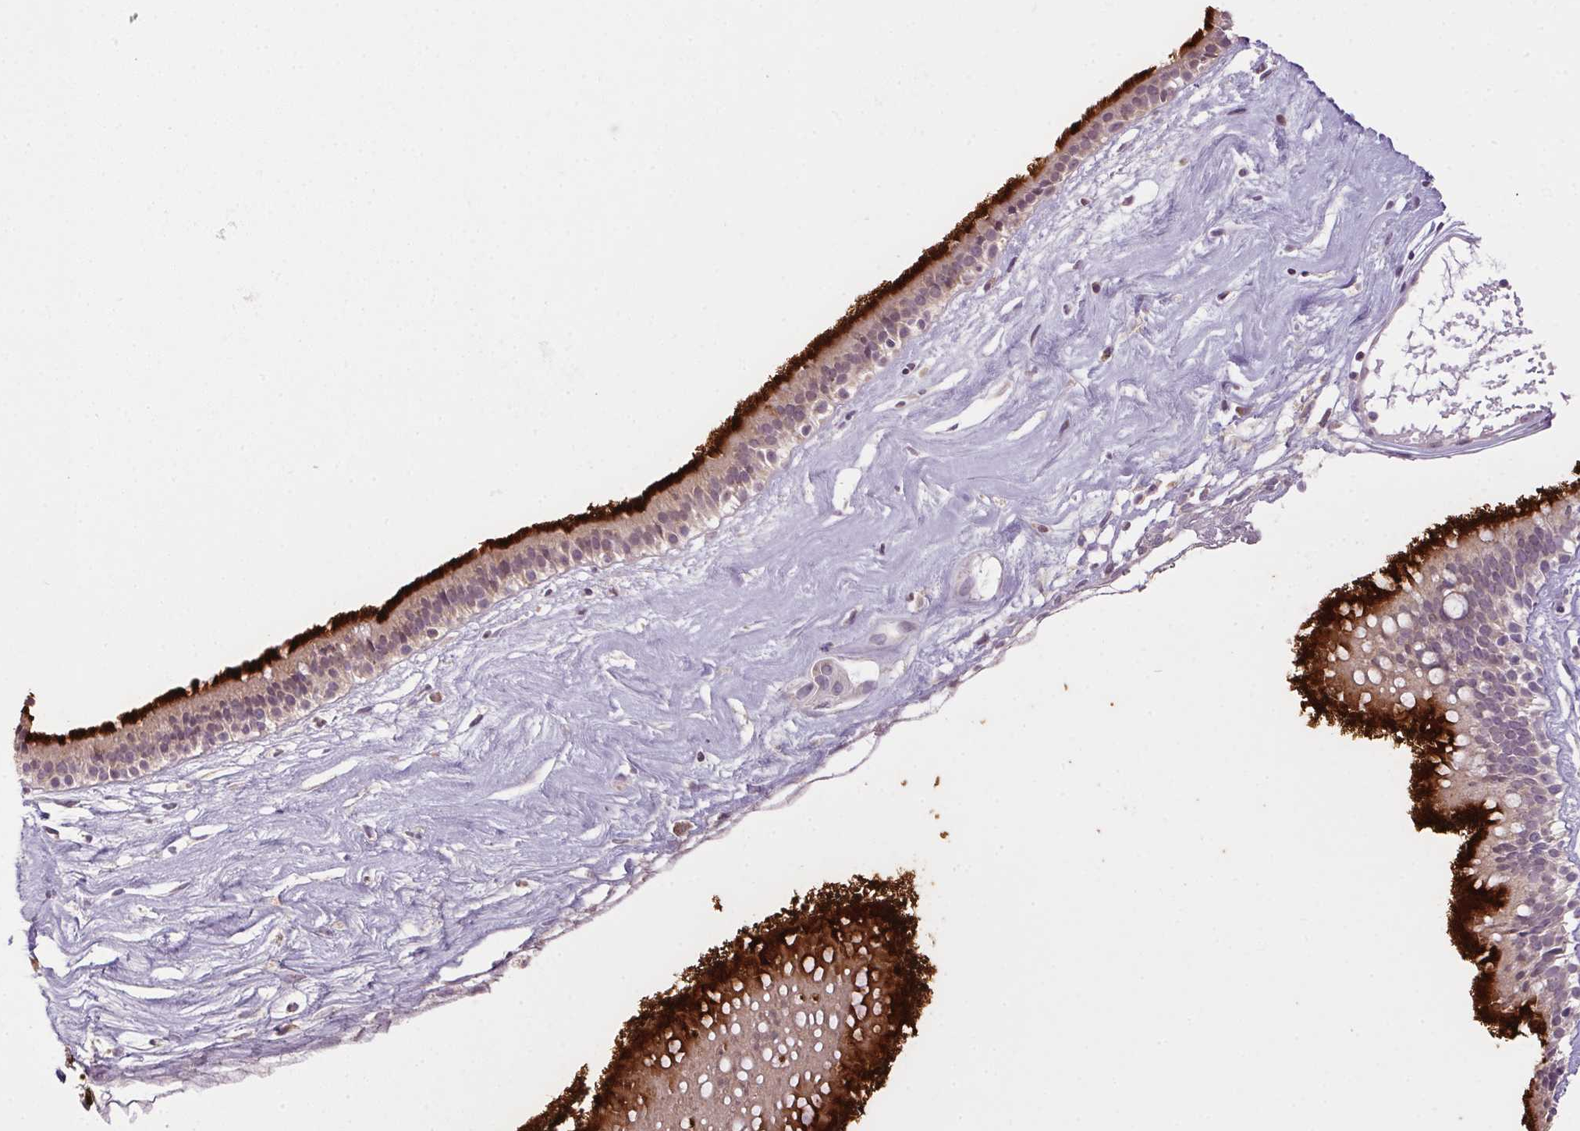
{"staining": {"intensity": "strong", "quantity": "25%-75%", "location": "cytoplasmic/membranous"}, "tissue": "nasopharynx", "cell_type": "Respiratory epithelial cells", "image_type": "normal", "snomed": [{"axis": "morphology", "description": "Normal tissue, NOS"}, {"axis": "topography", "description": "Nasopharynx"}], "caption": "Immunohistochemical staining of unremarkable human nasopharynx displays high levels of strong cytoplasmic/membranous positivity in about 25%-75% of respiratory epithelial cells. (Brightfield microscopy of DAB IHC at high magnification).", "gene": "SPACA9", "patient": {"sex": "male", "age": 24}}